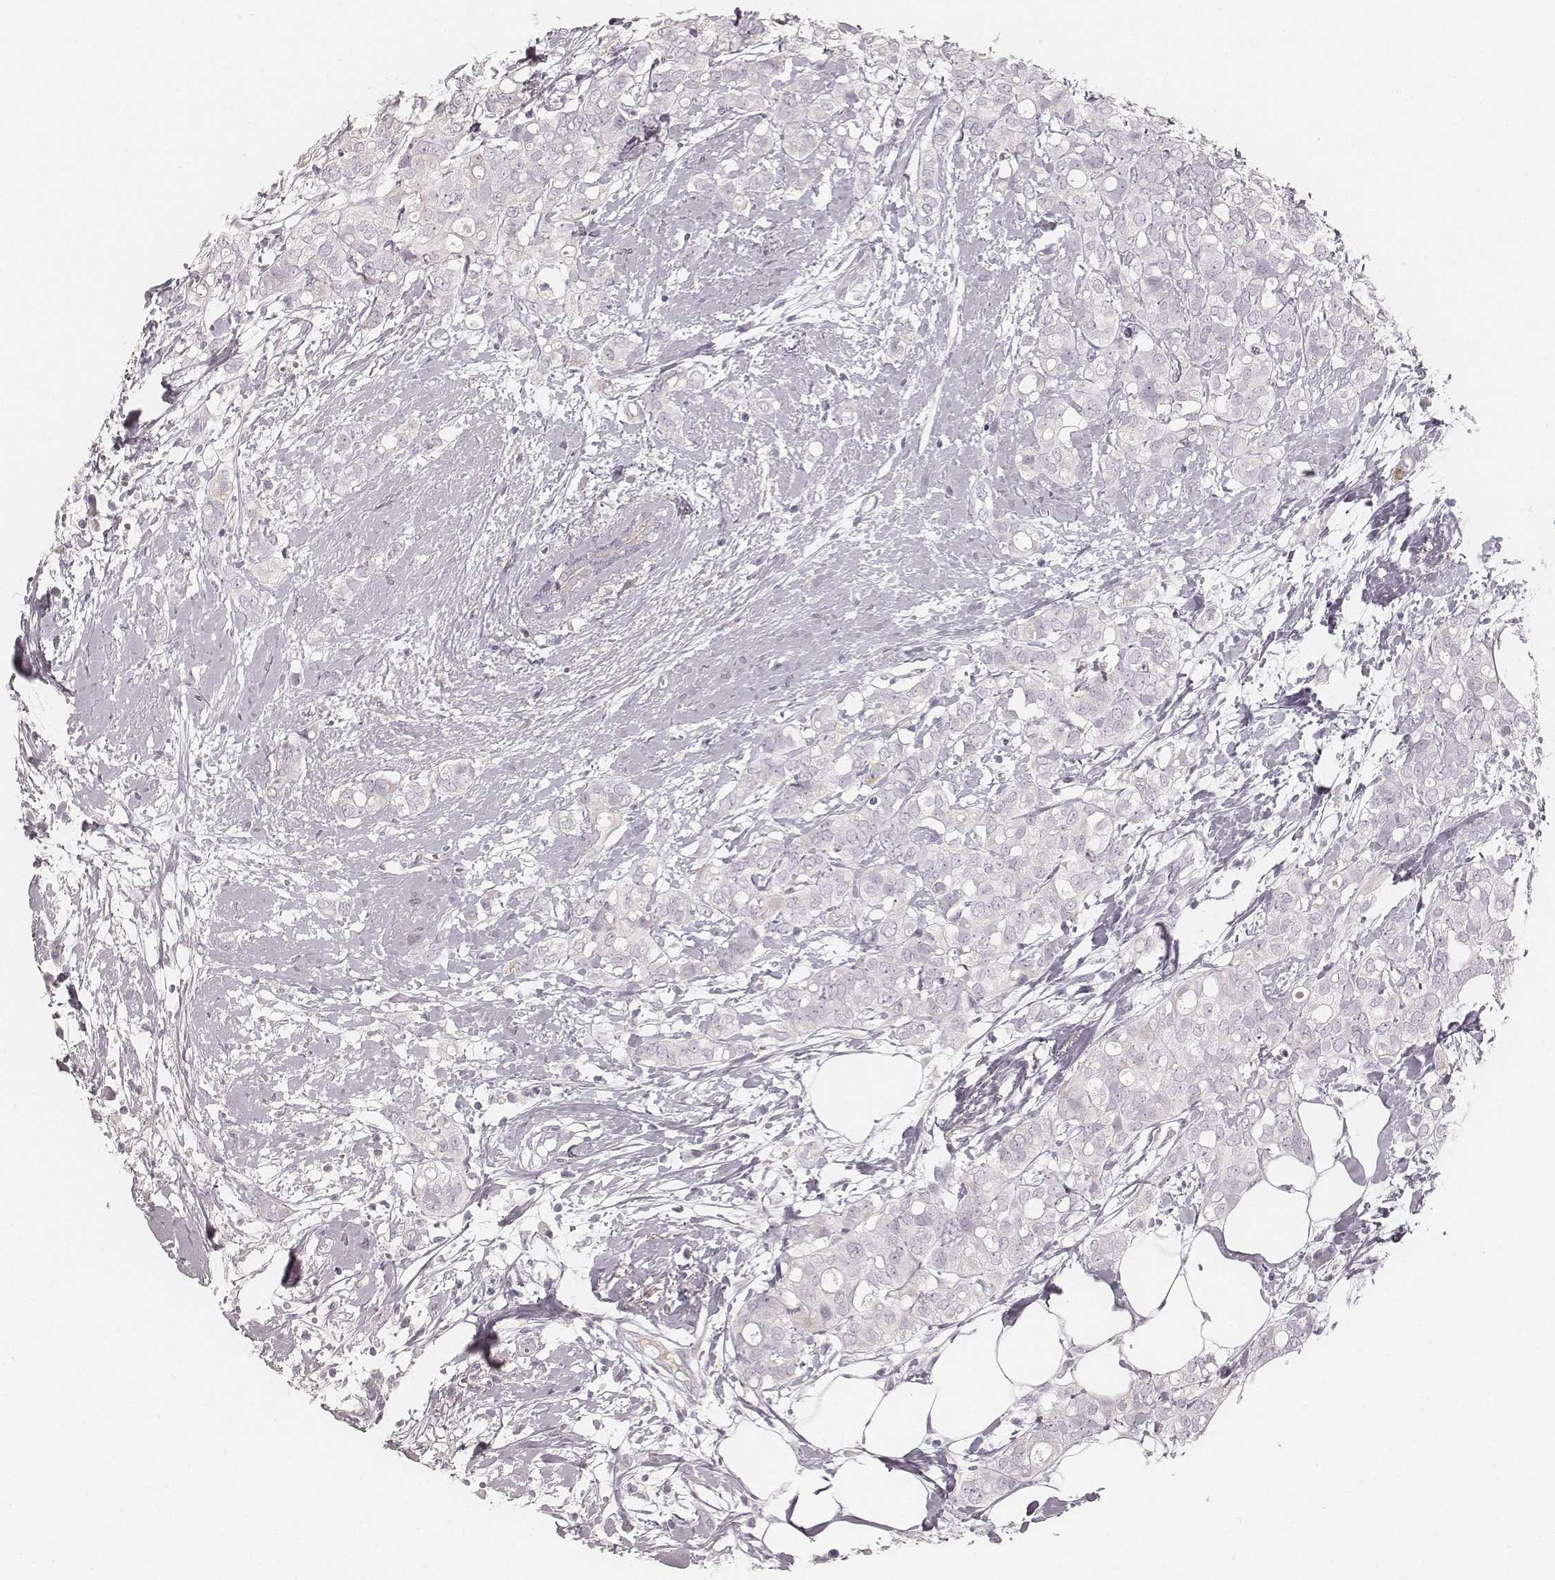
{"staining": {"intensity": "negative", "quantity": "none", "location": "none"}, "tissue": "breast cancer", "cell_type": "Tumor cells", "image_type": "cancer", "snomed": [{"axis": "morphology", "description": "Duct carcinoma"}, {"axis": "topography", "description": "Breast"}], "caption": "Human breast cancer stained for a protein using immunohistochemistry demonstrates no positivity in tumor cells.", "gene": "KRT31", "patient": {"sex": "female", "age": 40}}